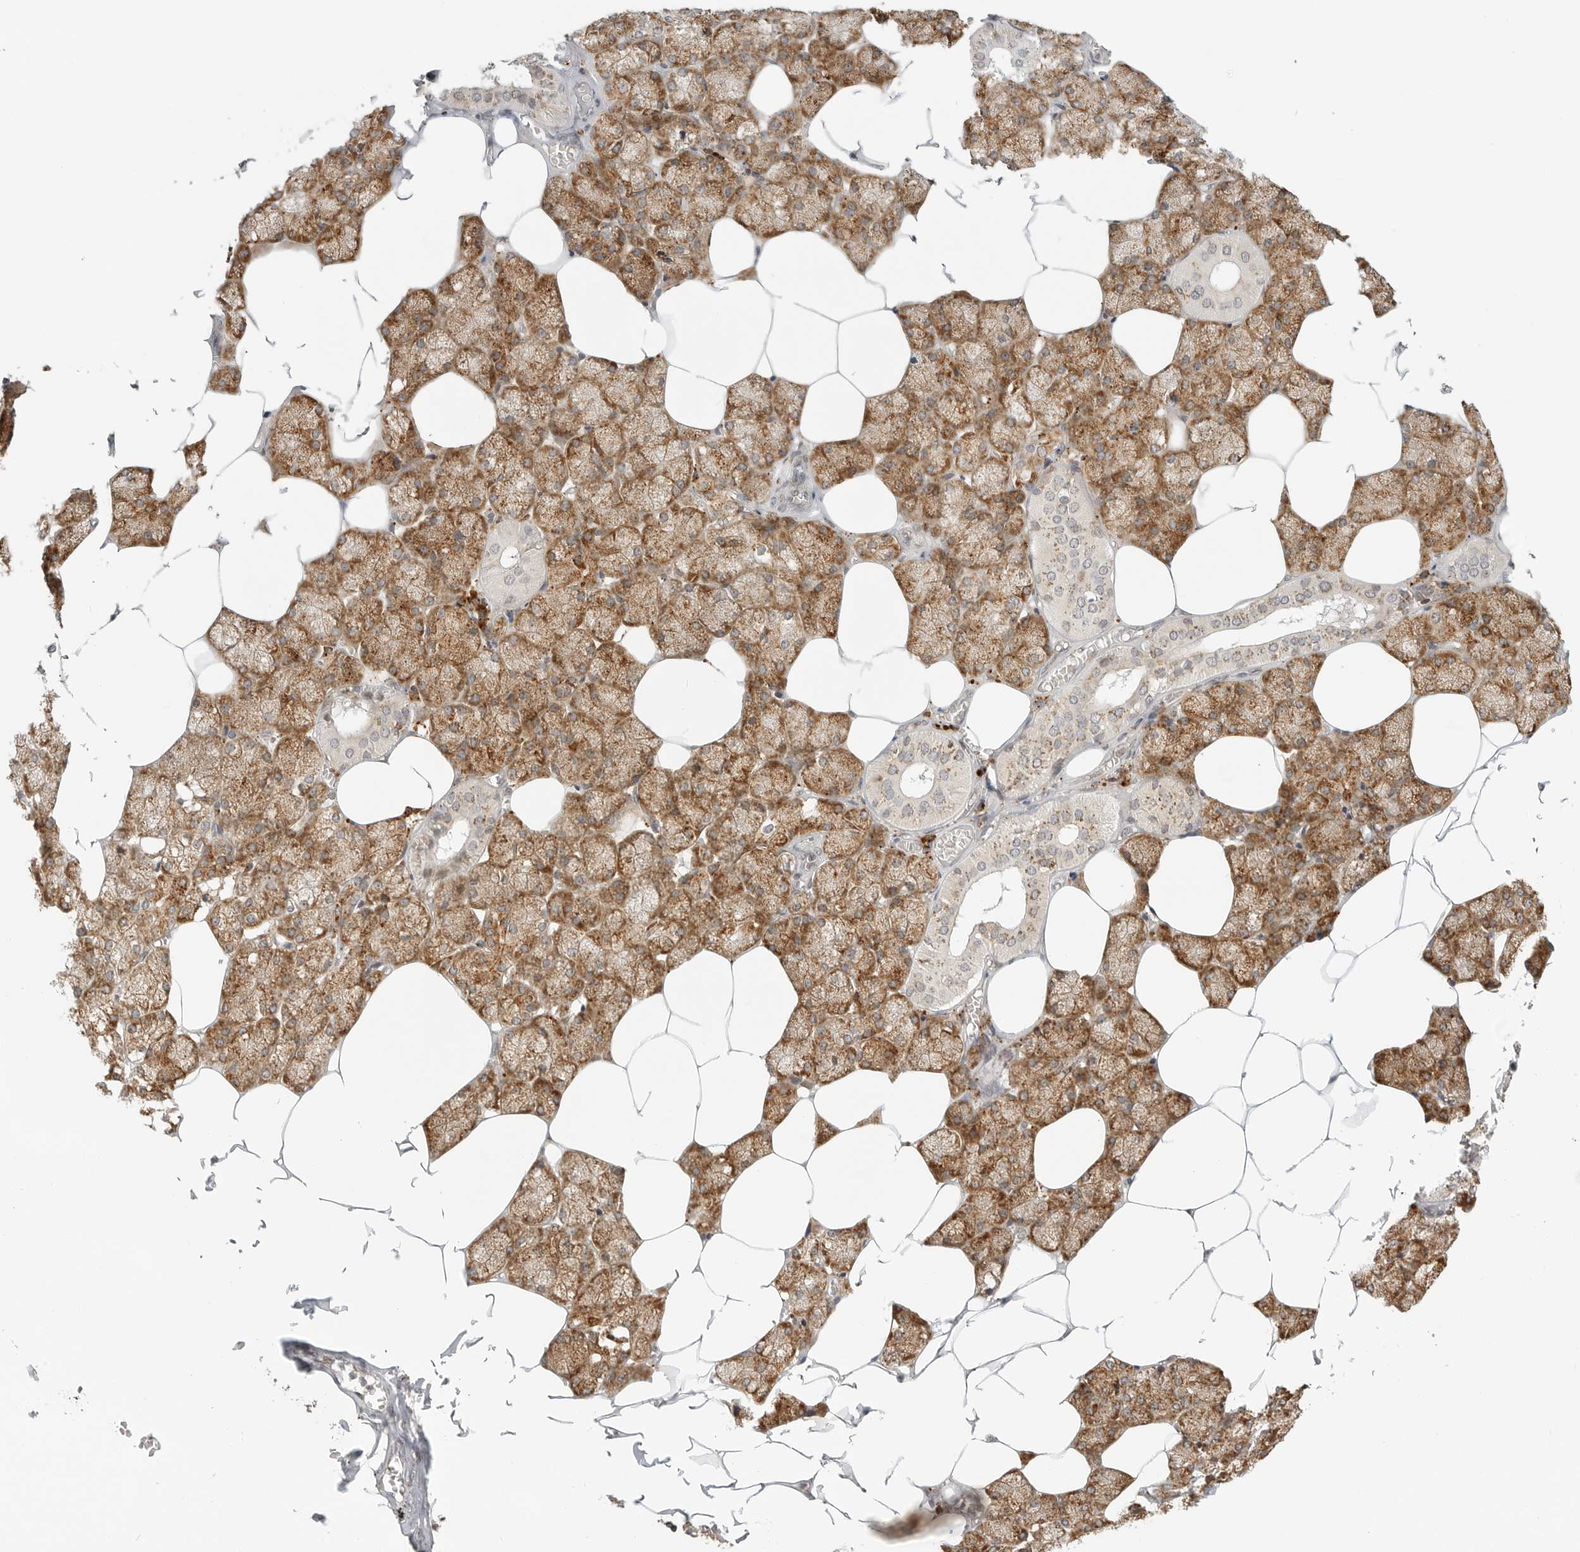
{"staining": {"intensity": "moderate", "quantity": ">75%", "location": "cytoplasmic/membranous"}, "tissue": "salivary gland", "cell_type": "Glandular cells", "image_type": "normal", "snomed": [{"axis": "morphology", "description": "Normal tissue, NOS"}, {"axis": "topography", "description": "Salivary gland"}], "caption": "Immunohistochemical staining of benign human salivary gland displays >75% levels of moderate cytoplasmic/membranous protein staining in approximately >75% of glandular cells. Immunohistochemistry stains the protein of interest in brown and the nuclei are stained blue.", "gene": "IDUA", "patient": {"sex": "male", "age": 62}}